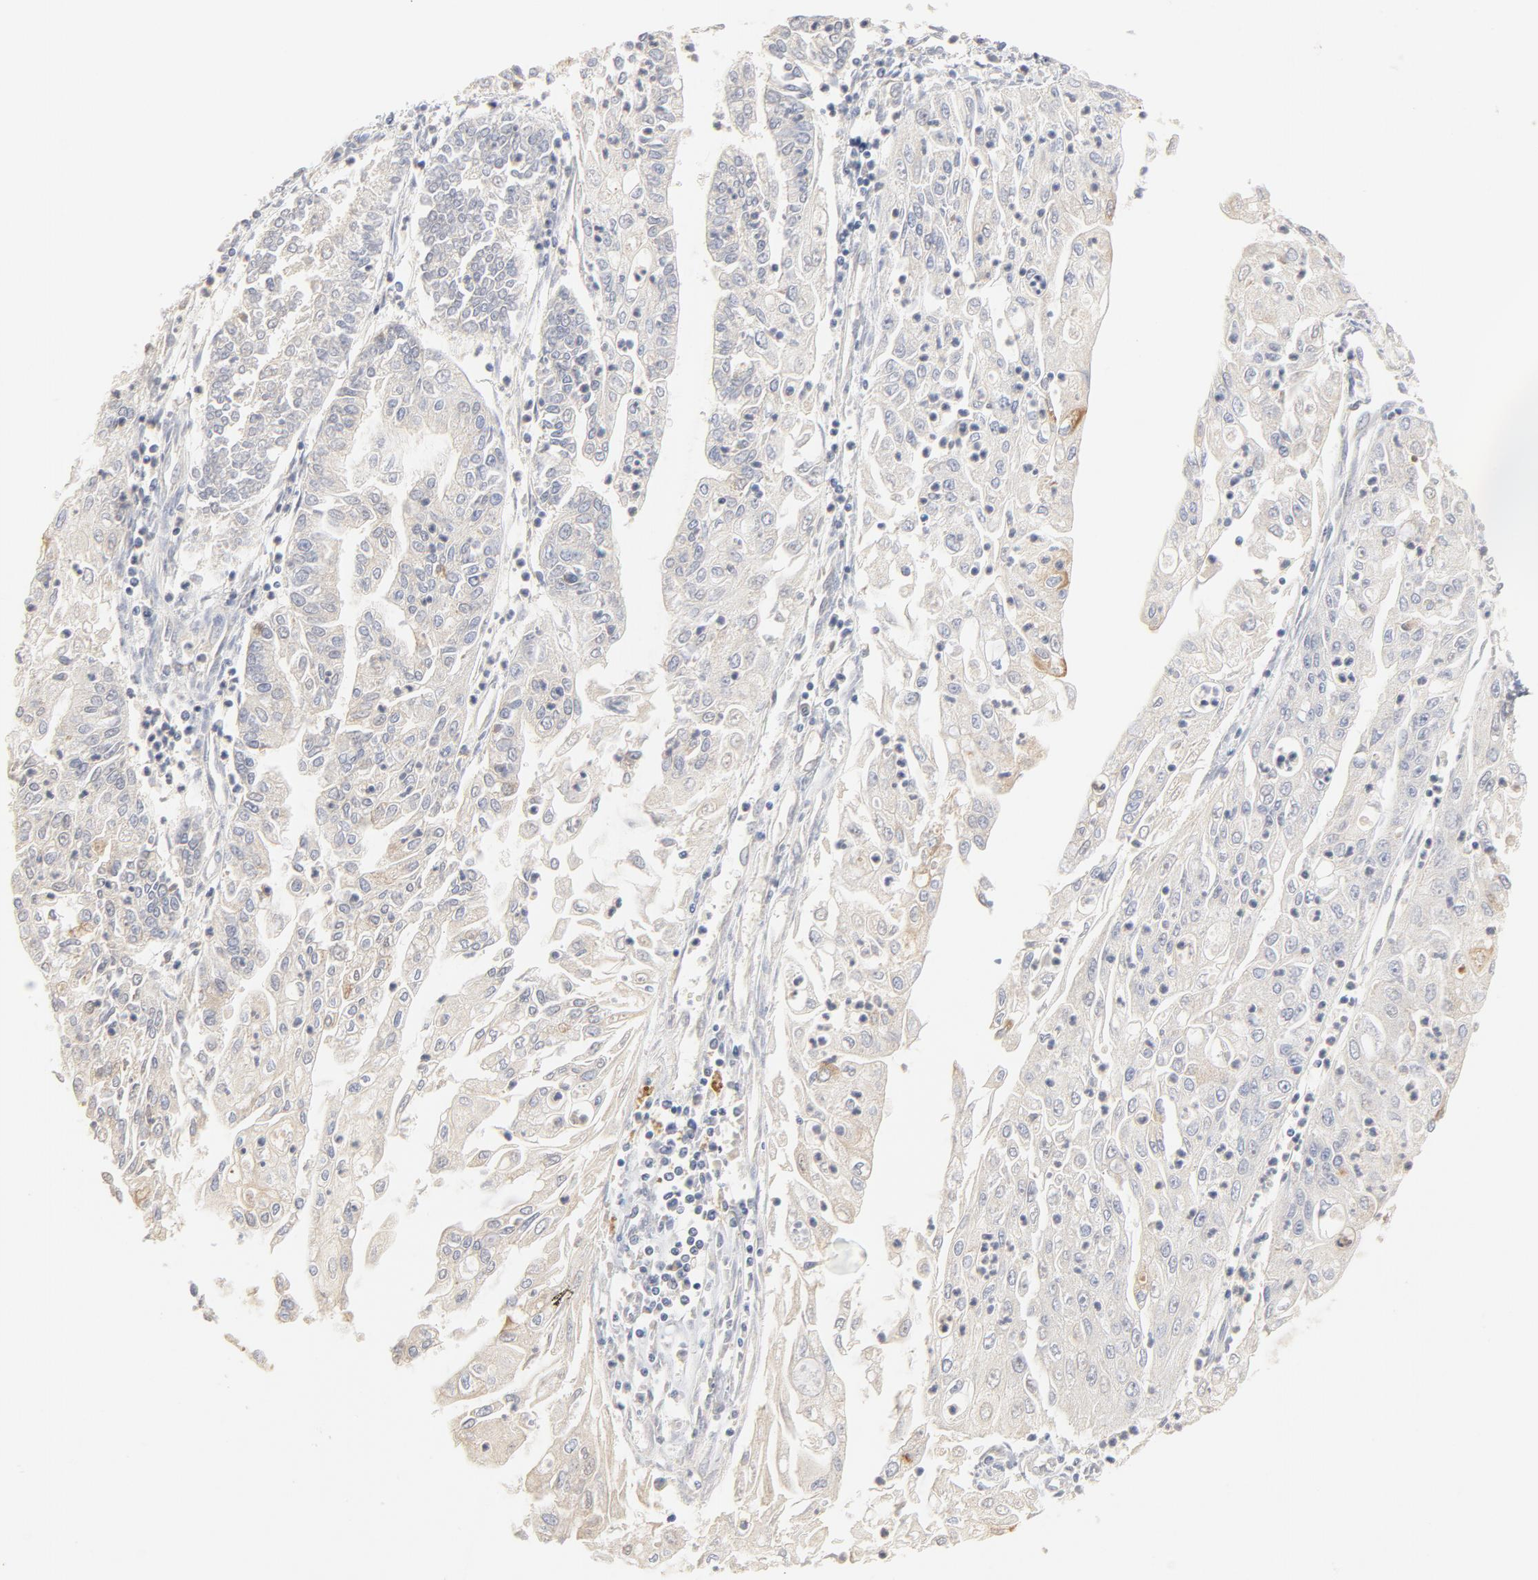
{"staining": {"intensity": "negative", "quantity": "none", "location": "none"}, "tissue": "endometrial cancer", "cell_type": "Tumor cells", "image_type": "cancer", "snomed": [{"axis": "morphology", "description": "Adenocarcinoma, NOS"}, {"axis": "topography", "description": "Endometrium"}], "caption": "High power microscopy image of an immunohistochemistry histopathology image of adenocarcinoma (endometrial), revealing no significant staining in tumor cells.", "gene": "FCGBP", "patient": {"sex": "female", "age": 75}}